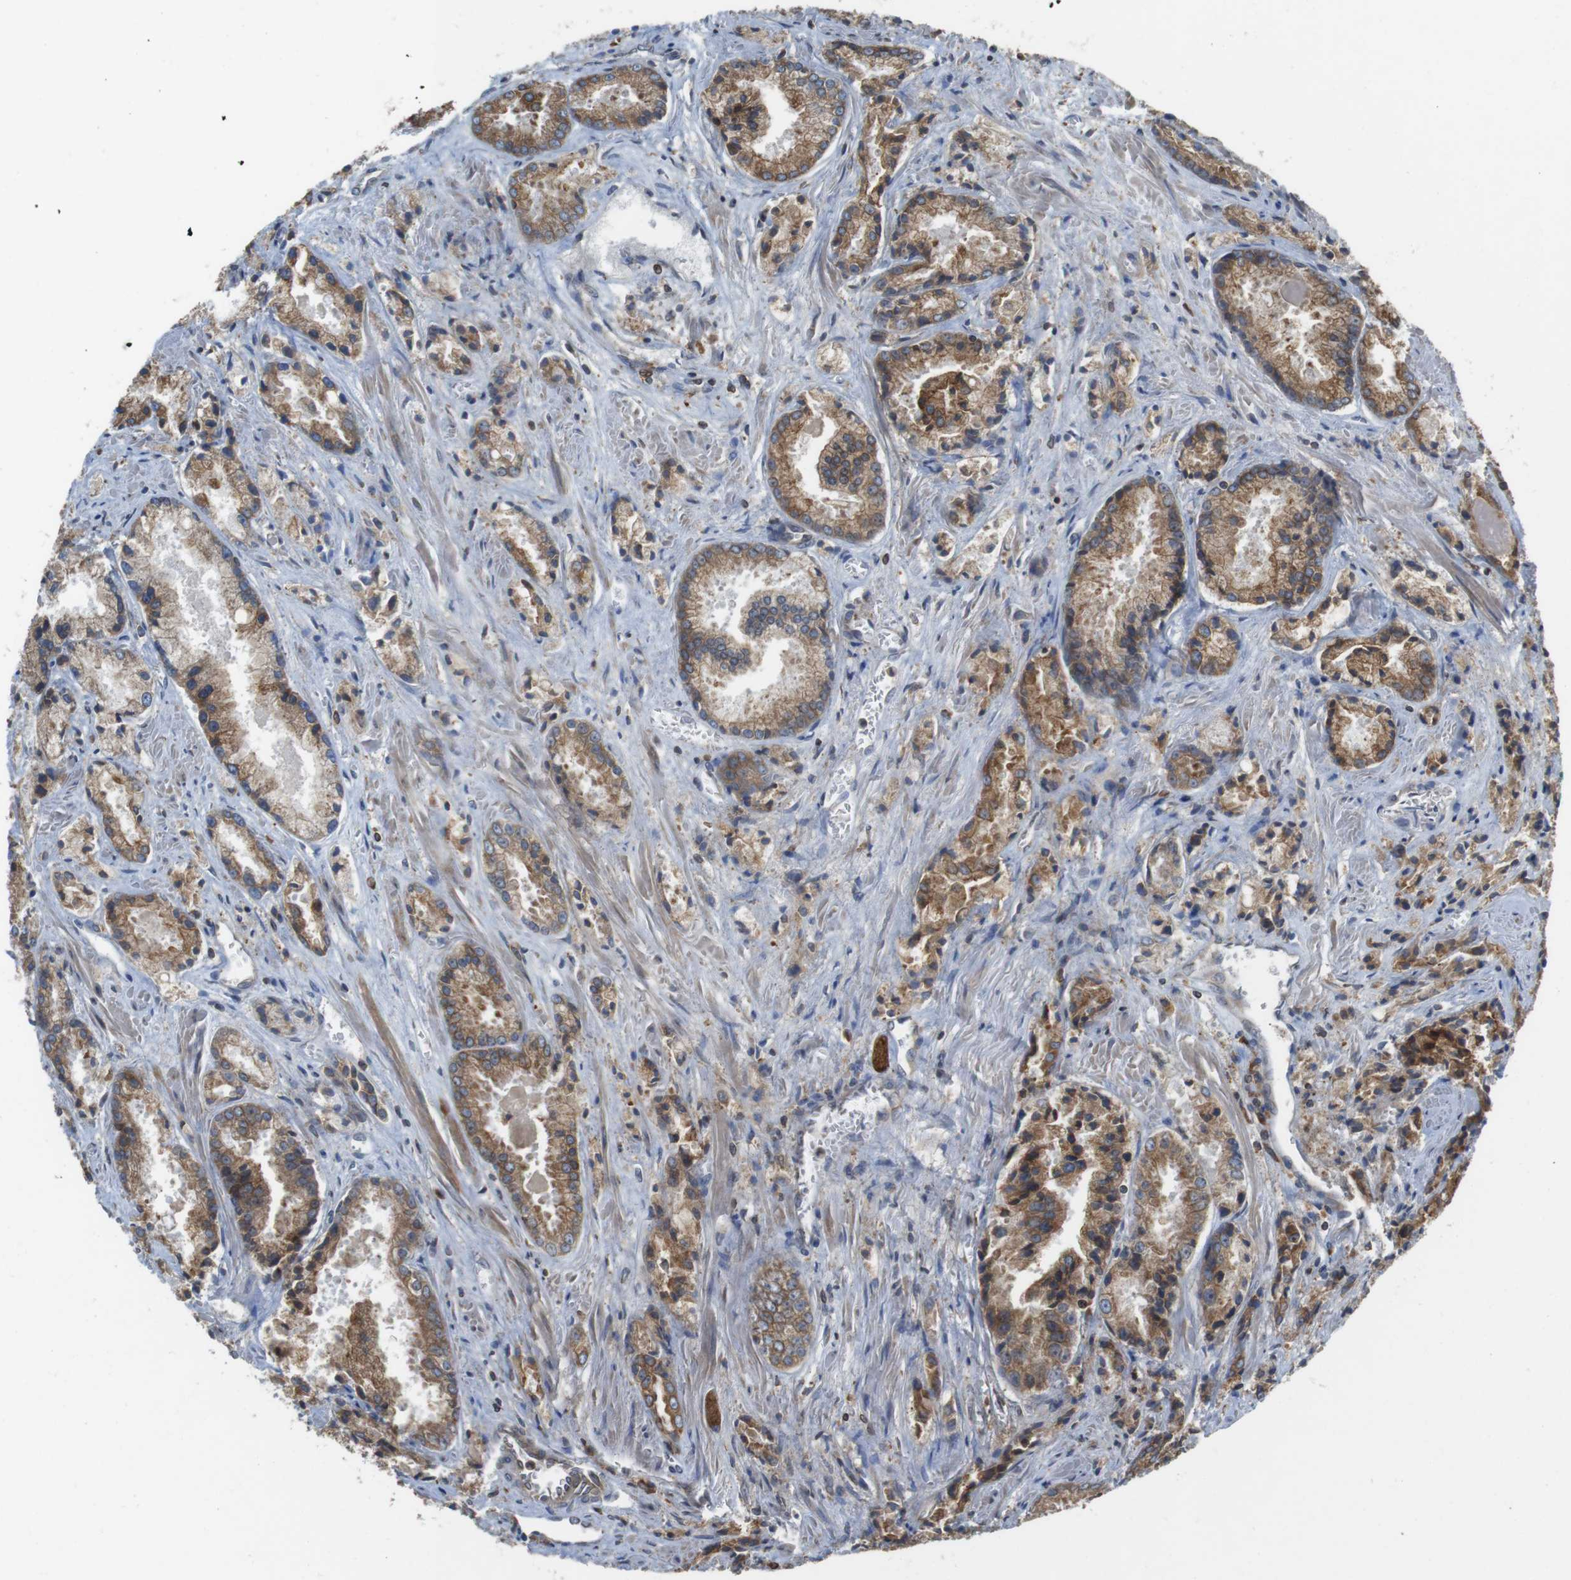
{"staining": {"intensity": "strong", "quantity": ">75%", "location": "cytoplasmic/membranous"}, "tissue": "prostate cancer", "cell_type": "Tumor cells", "image_type": "cancer", "snomed": [{"axis": "morphology", "description": "Adenocarcinoma, Low grade"}, {"axis": "topography", "description": "Prostate"}], "caption": "Tumor cells show high levels of strong cytoplasmic/membranous staining in about >75% of cells in low-grade adenocarcinoma (prostate). The protein of interest is stained brown, and the nuclei are stained in blue (DAB IHC with brightfield microscopy, high magnification).", "gene": "ARL6IP5", "patient": {"sex": "male", "age": 64}}